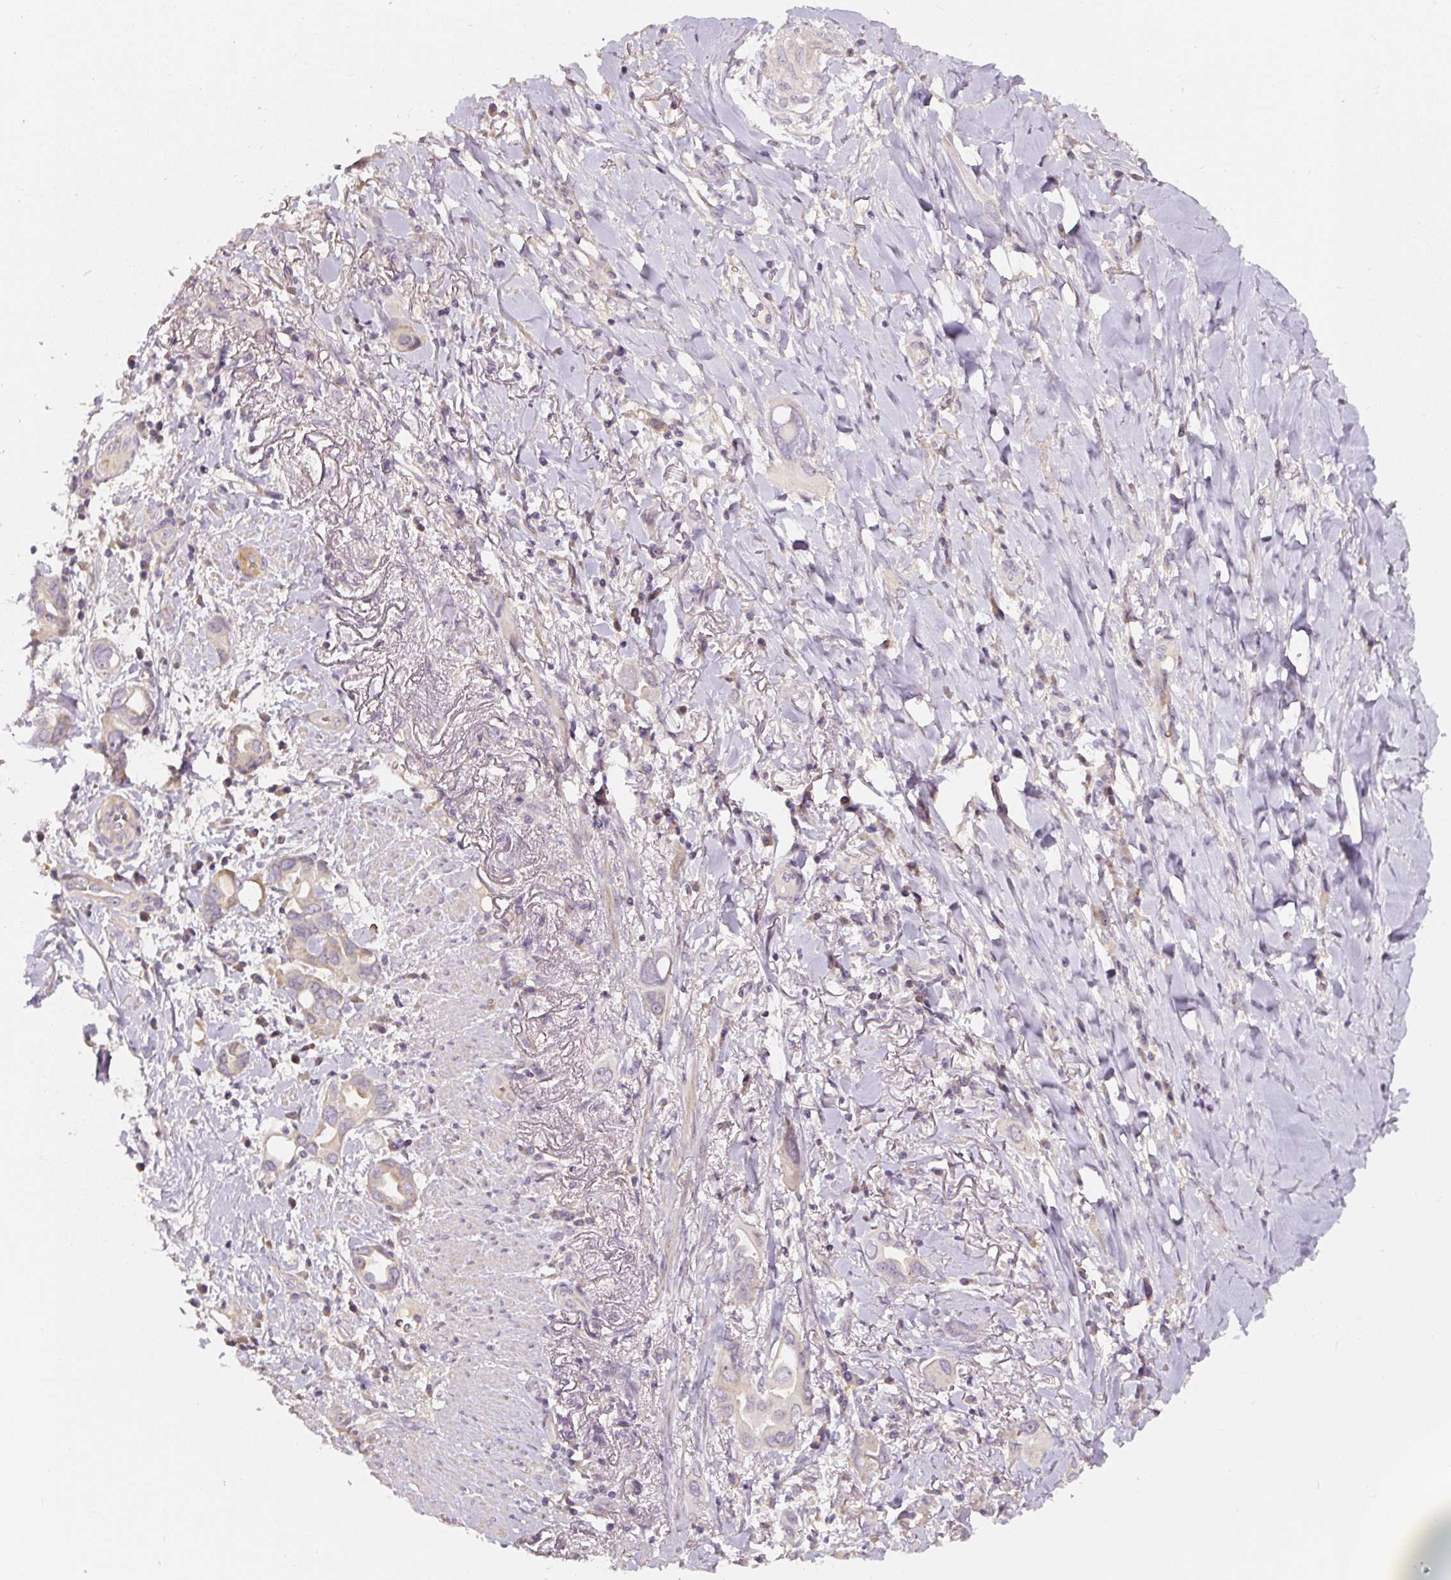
{"staining": {"intensity": "weak", "quantity": "<25%", "location": "cytoplasmic/membranous"}, "tissue": "lung cancer", "cell_type": "Tumor cells", "image_type": "cancer", "snomed": [{"axis": "morphology", "description": "Adenocarcinoma, NOS"}, {"axis": "topography", "description": "Lung"}], "caption": "There is no significant staining in tumor cells of lung cancer (adenocarcinoma). (DAB immunohistochemistry (IHC), high magnification).", "gene": "PWWP3B", "patient": {"sex": "male", "age": 76}}